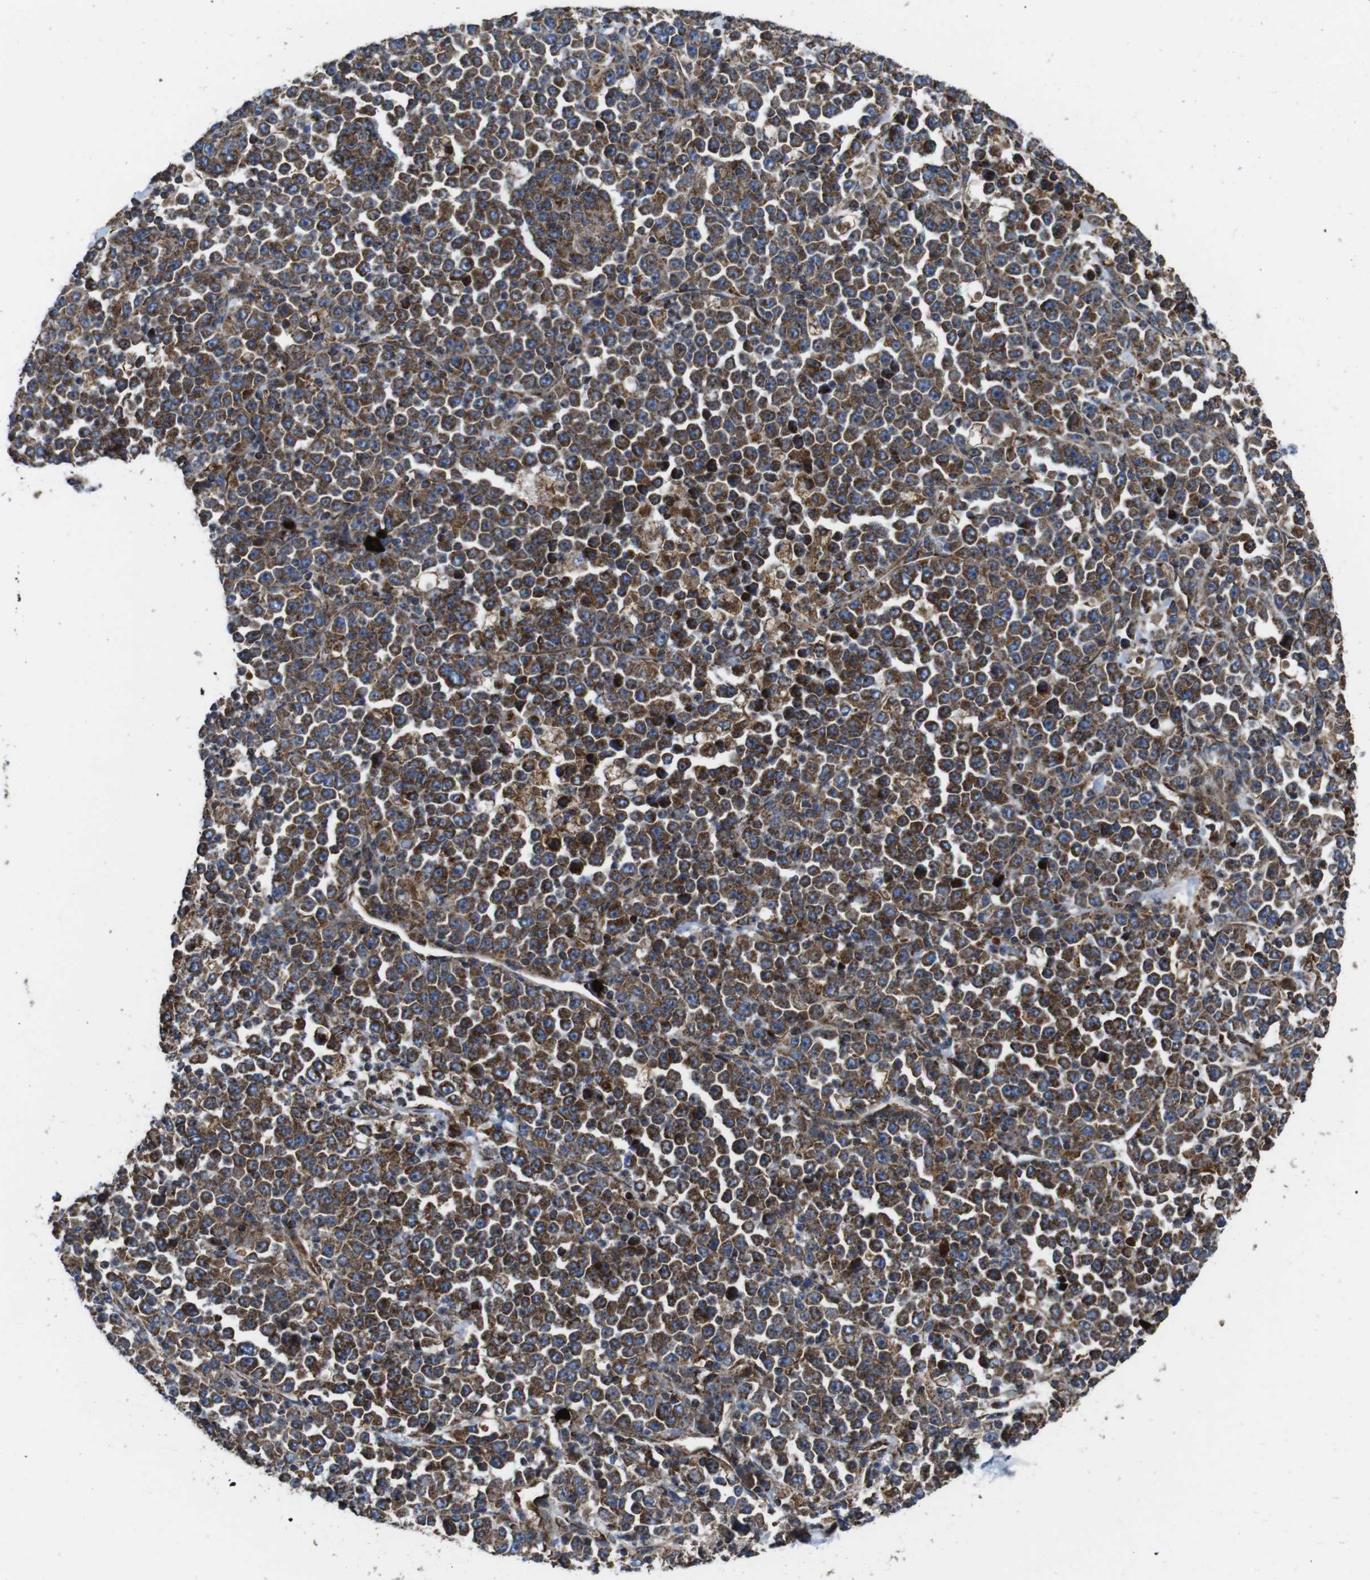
{"staining": {"intensity": "strong", "quantity": ">75%", "location": "cytoplasmic/membranous"}, "tissue": "stomach cancer", "cell_type": "Tumor cells", "image_type": "cancer", "snomed": [{"axis": "morphology", "description": "Normal tissue, NOS"}, {"axis": "morphology", "description": "Adenocarcinoma, NOS"}, {"axis": "topography", "description": "Stomach, upper"}, {"axis": "topography", "description": "Stomach"}], "caption": "Stomach adenocarcinoma stained with a brown dye shows strong cytoplasmic/membranous positive expression in approximately >75% of tumor cells.", "gene": "HK1", "patient": {"sex": "male", "age": 59}}